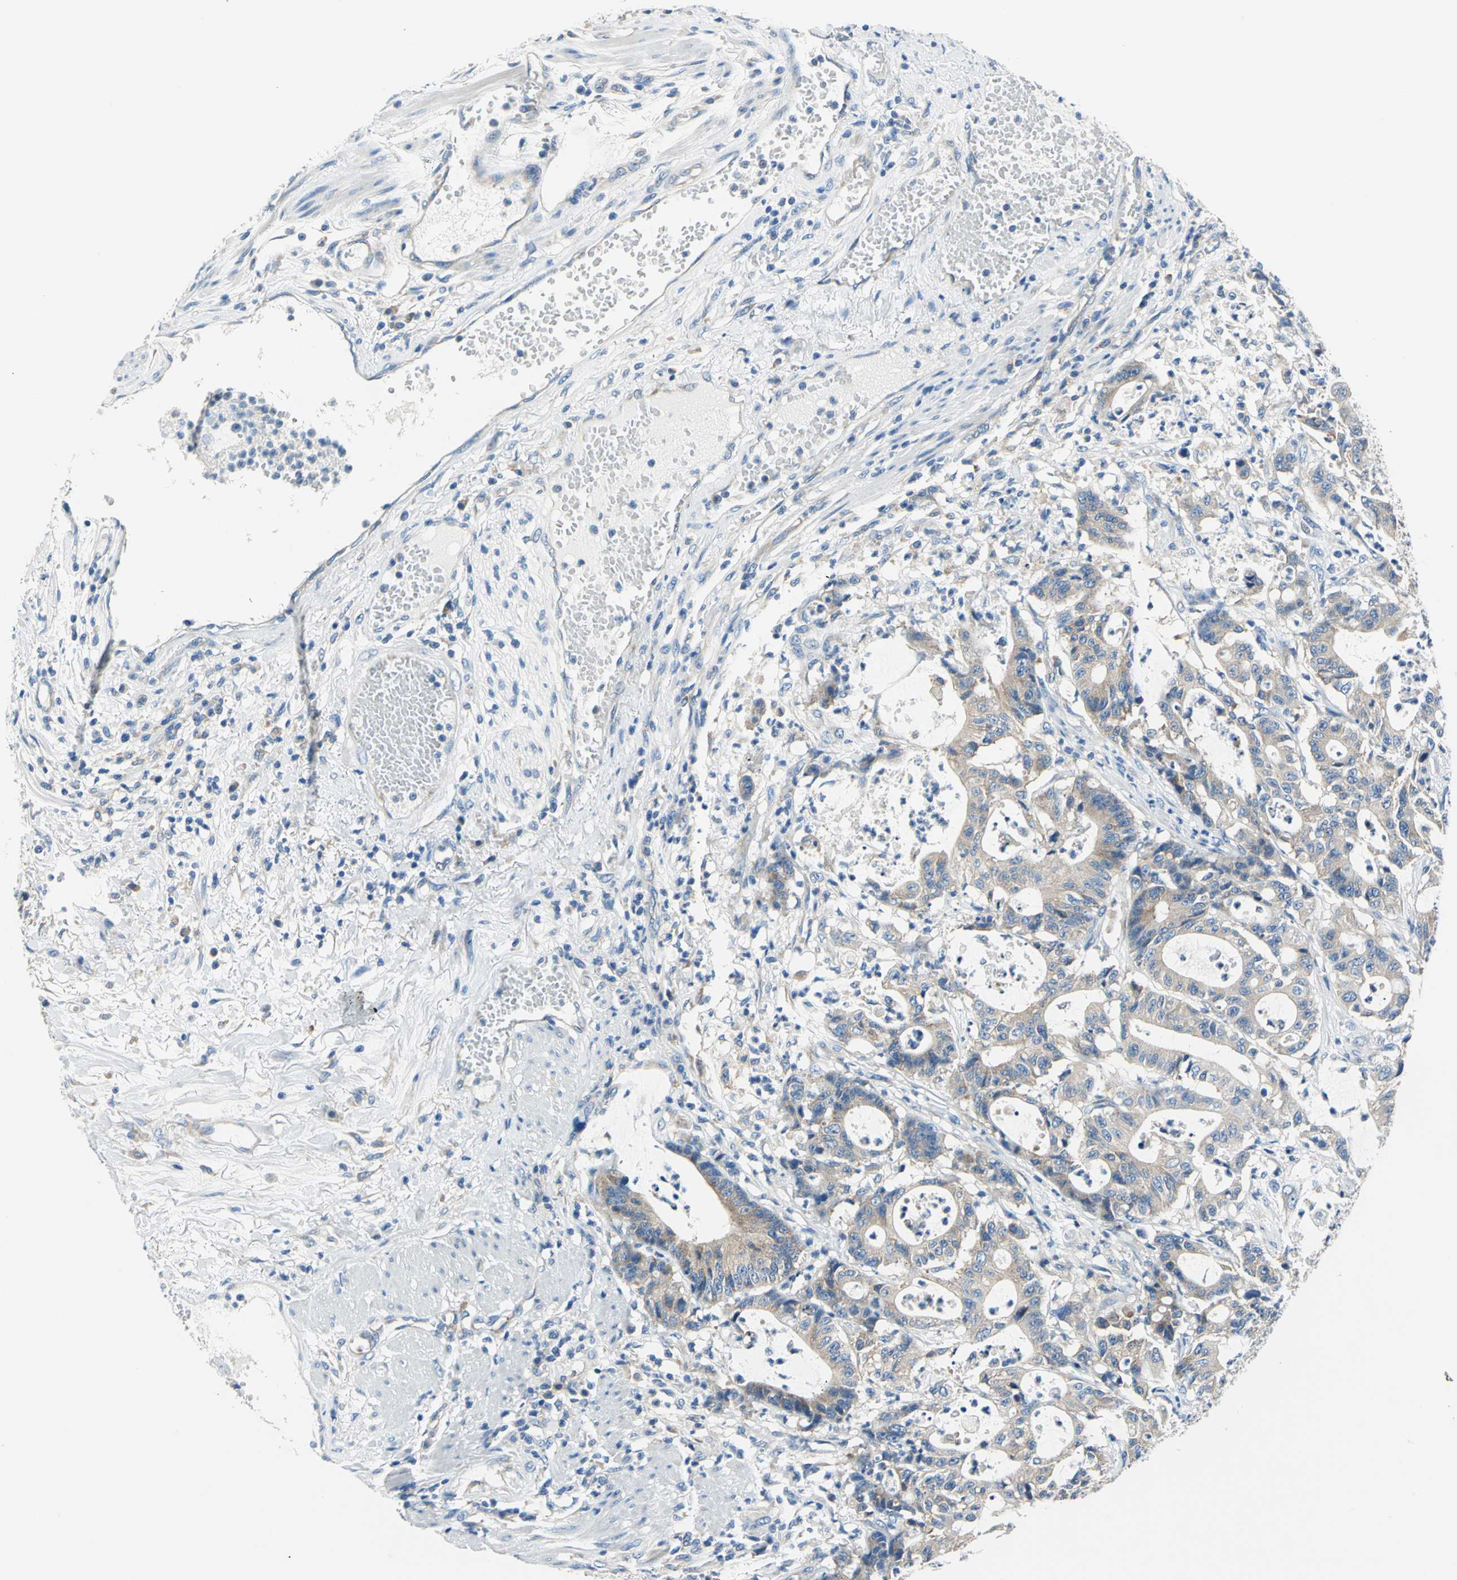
{"staining": {"intensity": "moderate", "quantity": ">75%", "location": "cytoplasmic/membranous"}, "tissue": "colorectal cancer", "cell_type": "Tumor cells", "image_type": "cancer", "snomed": [{"axis": "morphology", "description": "Adenocarcinoma, NOS"}, {"axis": "topography", "description": "Colon"}], "caption": "Immunohistochemical staining of colorectal adenocarcinoma exhibits medium levels of moderate cytoplasmic/membranous expression in approximately >75% of tumor cells.", "gene": "TRIM25", "patient": {"sex": "female", "age": 84}}